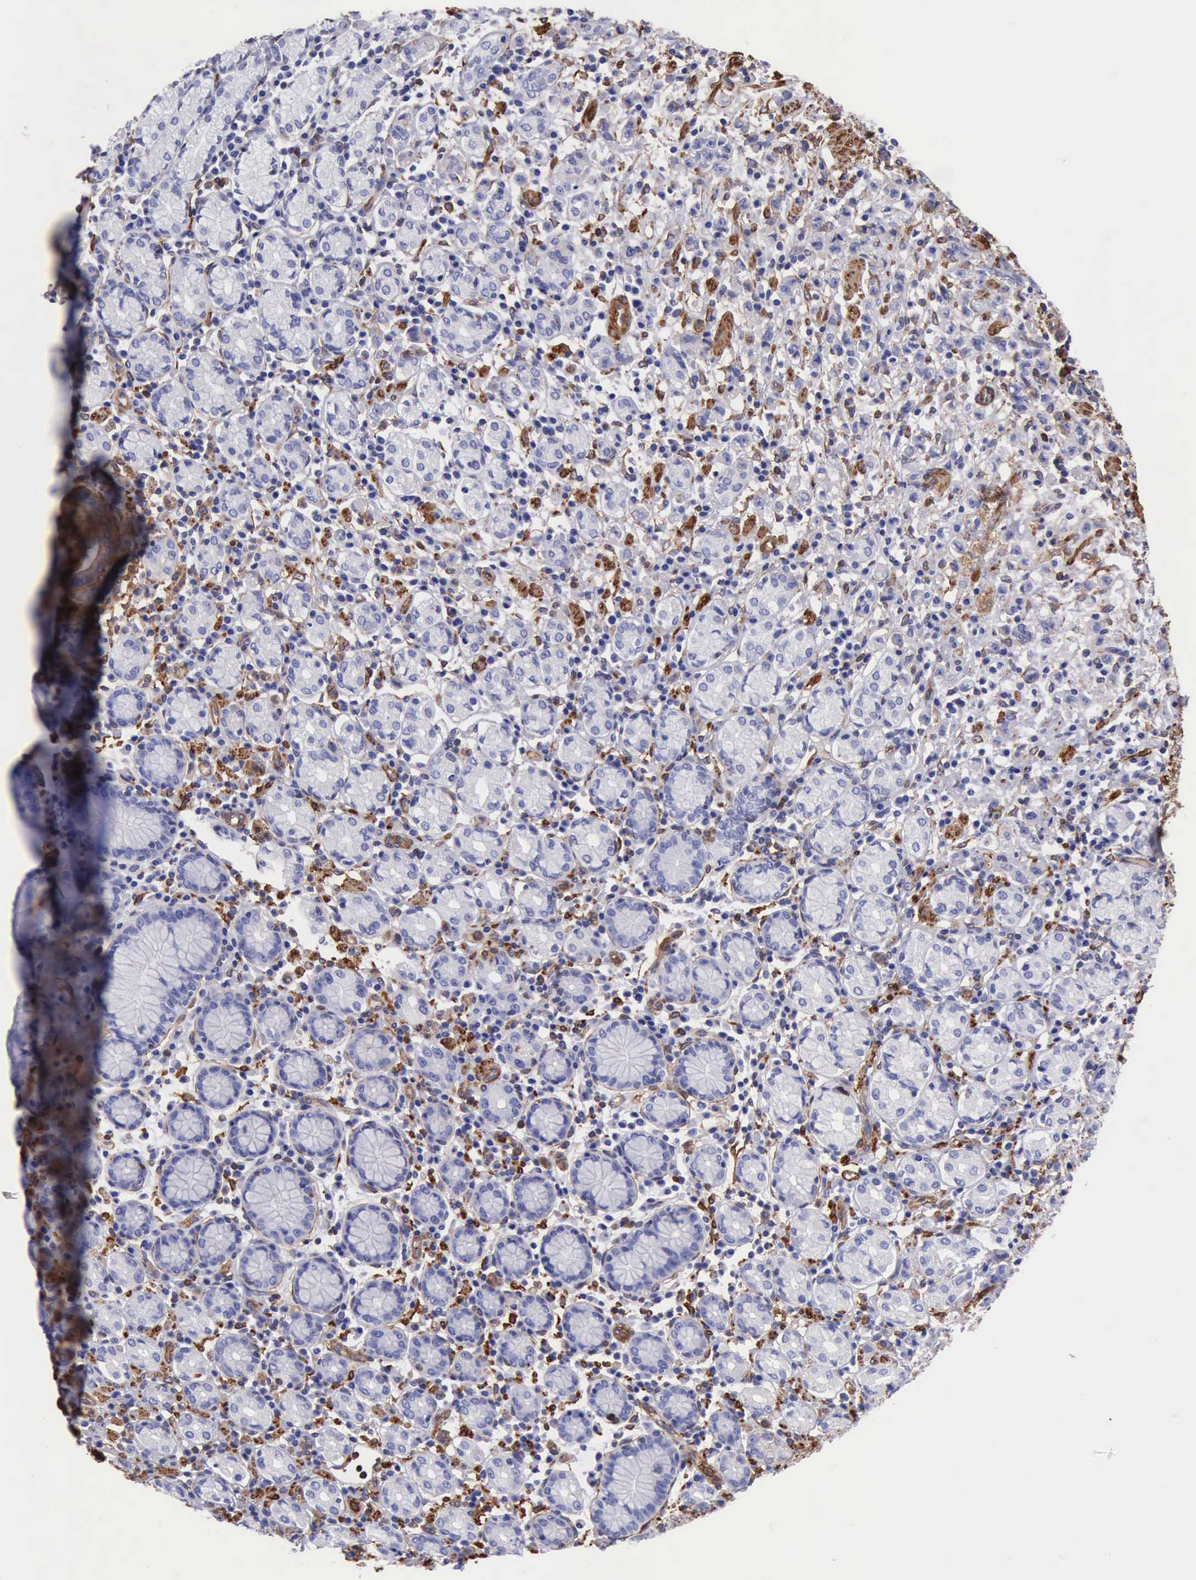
{"staining": {"intensity": "negative", "quantity": "none", "location": "none"}, "tissue": "stomach cancer", "cell_type": "Tumor cells", "image_type": "cancer", "snomed": [{"axis": "morphology", "description": "Adenocarcinoma, NOS"}, {"axis": "topography", "description": "Stomach, lower"}], "caption": "Tumor cells show no significant positivity in stomach adenocarcinoma.", "gene": "FLNA", "patient": {"sex": "male", "age": 88}}